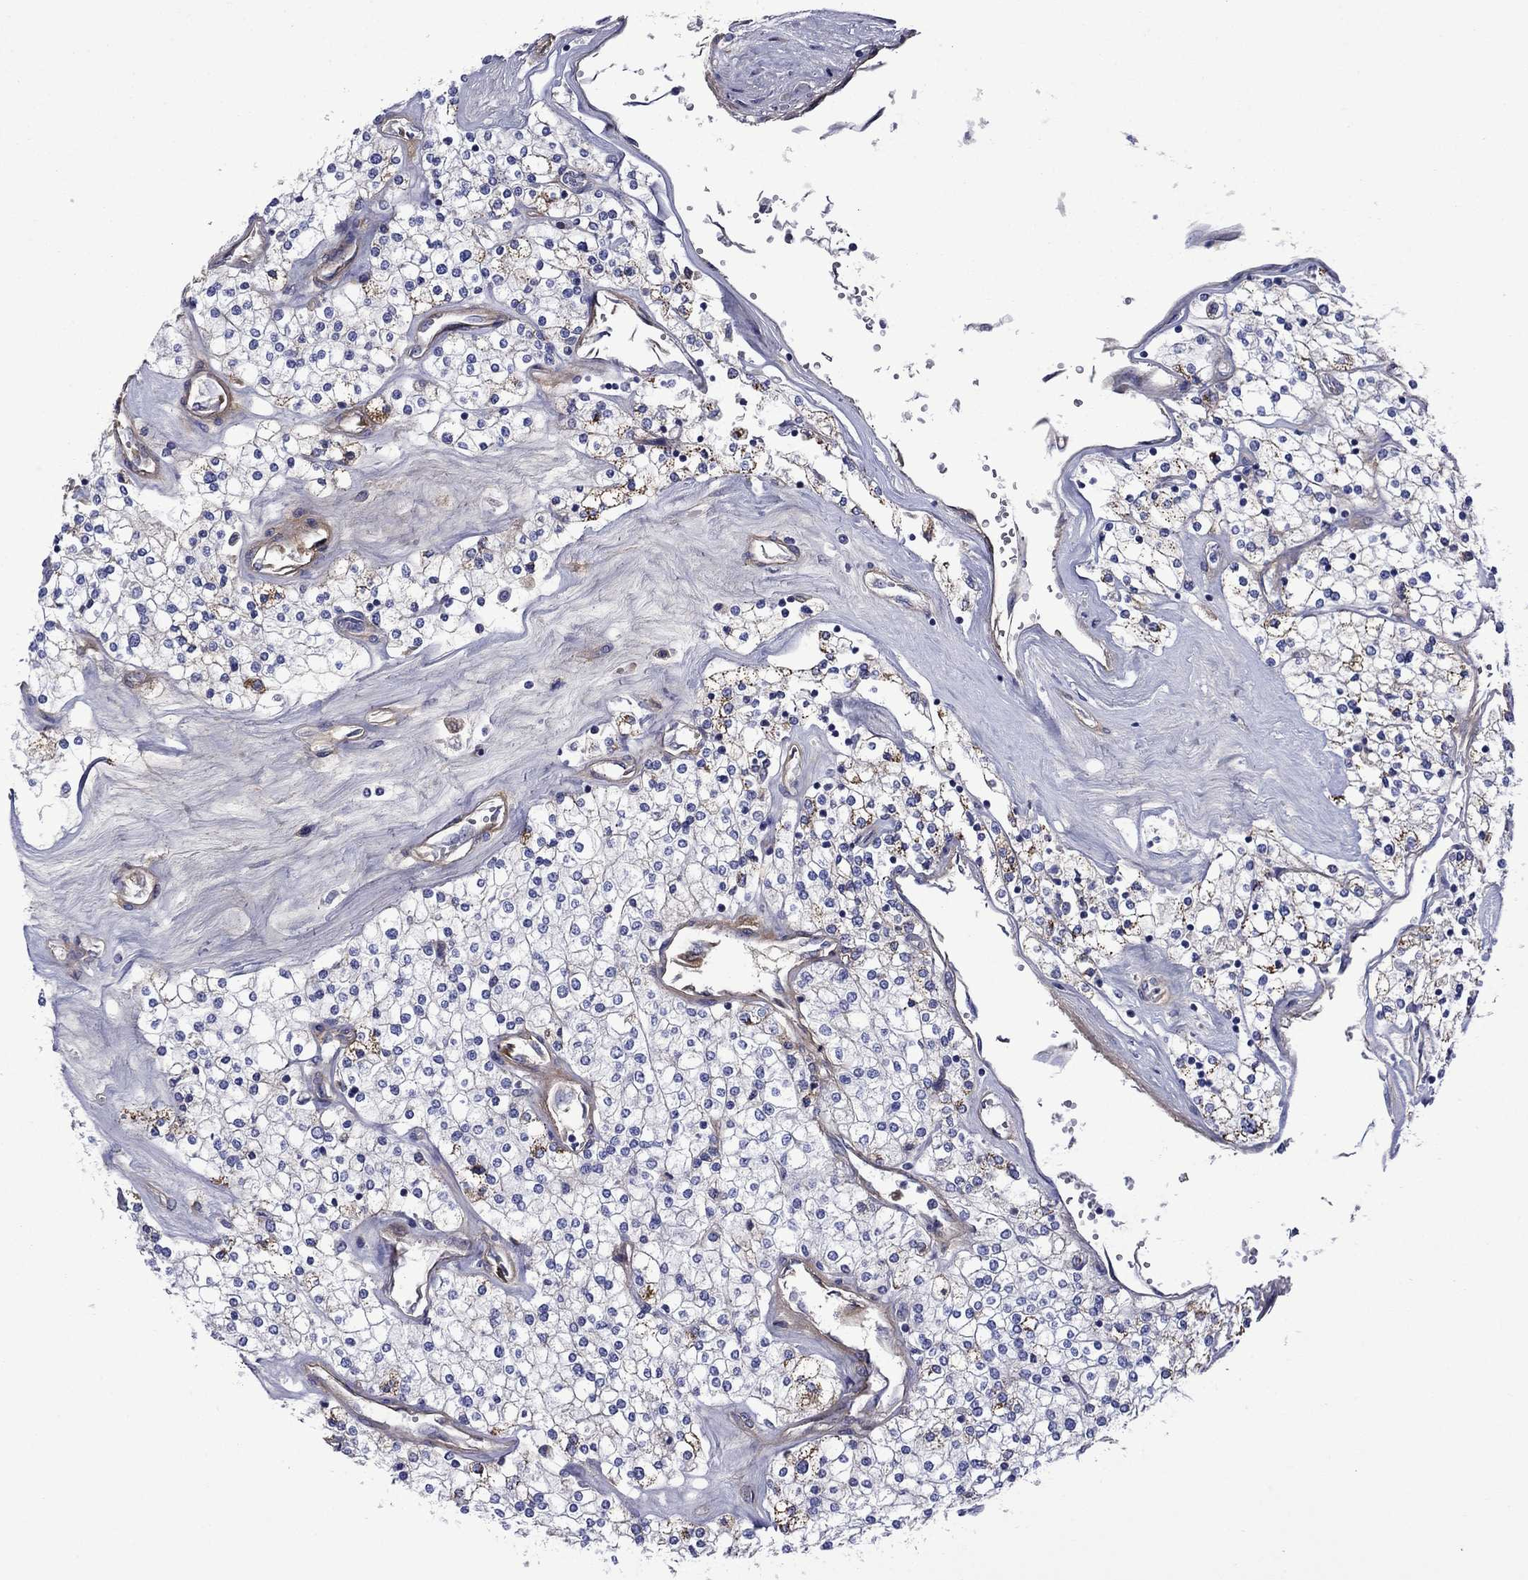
{"staining": {"intensity": "moderate", "quantity": "<25%", "location": "cytoplasmic/membranous"}, "tissue": "renal cancer", "cell_type": "Tumor cells", "image_type": "cancer", "snomed": [{"axis": "morphology", "description": "Adenocarcinoma, NOS"}, {"axis": "topography", "description": "Kidney"}], "caption": "Brown immunohistochemical staining in renal cancer reveals moderate cytoplasmic/membranous expression in approximately <25% of tumor cells.", "gene": "HSPG2", "patient": {"sex": "male", "age": 80}}